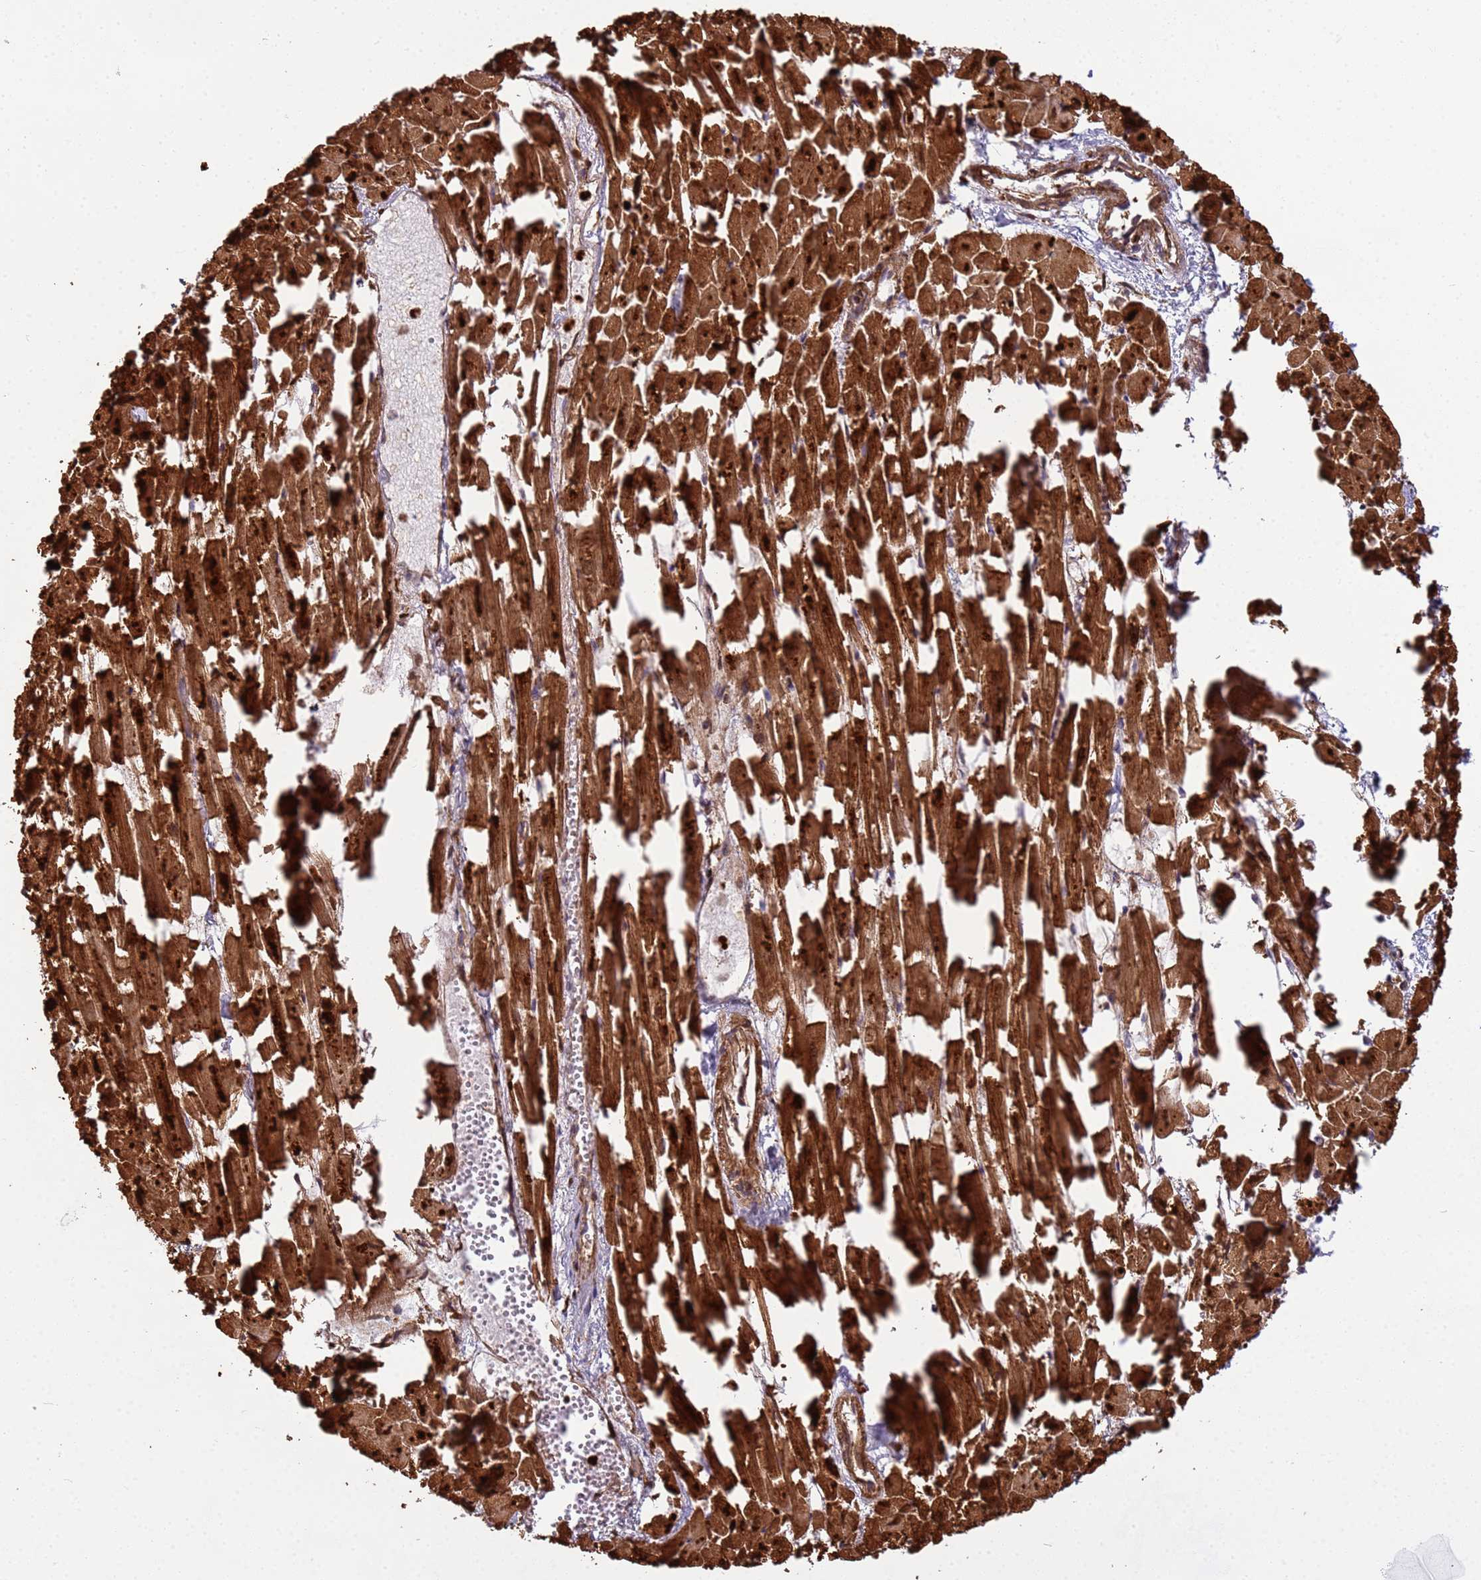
{"staining": {"intensity": "strong", "quantity": ">75%", "location": "cytoplasmic/membranous"}, "tissue": "heart muscle", "cell_type": "Cardiomyocytes", "image_type": "normal", "snomed": [{"axis": "morphology", "description": "Normal tissue, NOS"}, {"axis": "topography", "description": "Heart"}], "caption": "Cardiomyocytes demonstrate high levels of strong cytoplasmic/membranous positivity in approximately >75% of cells in benign human heart muscle.", "gene": "ITGB4", "patient": {"sex": "female", "age": 64}}